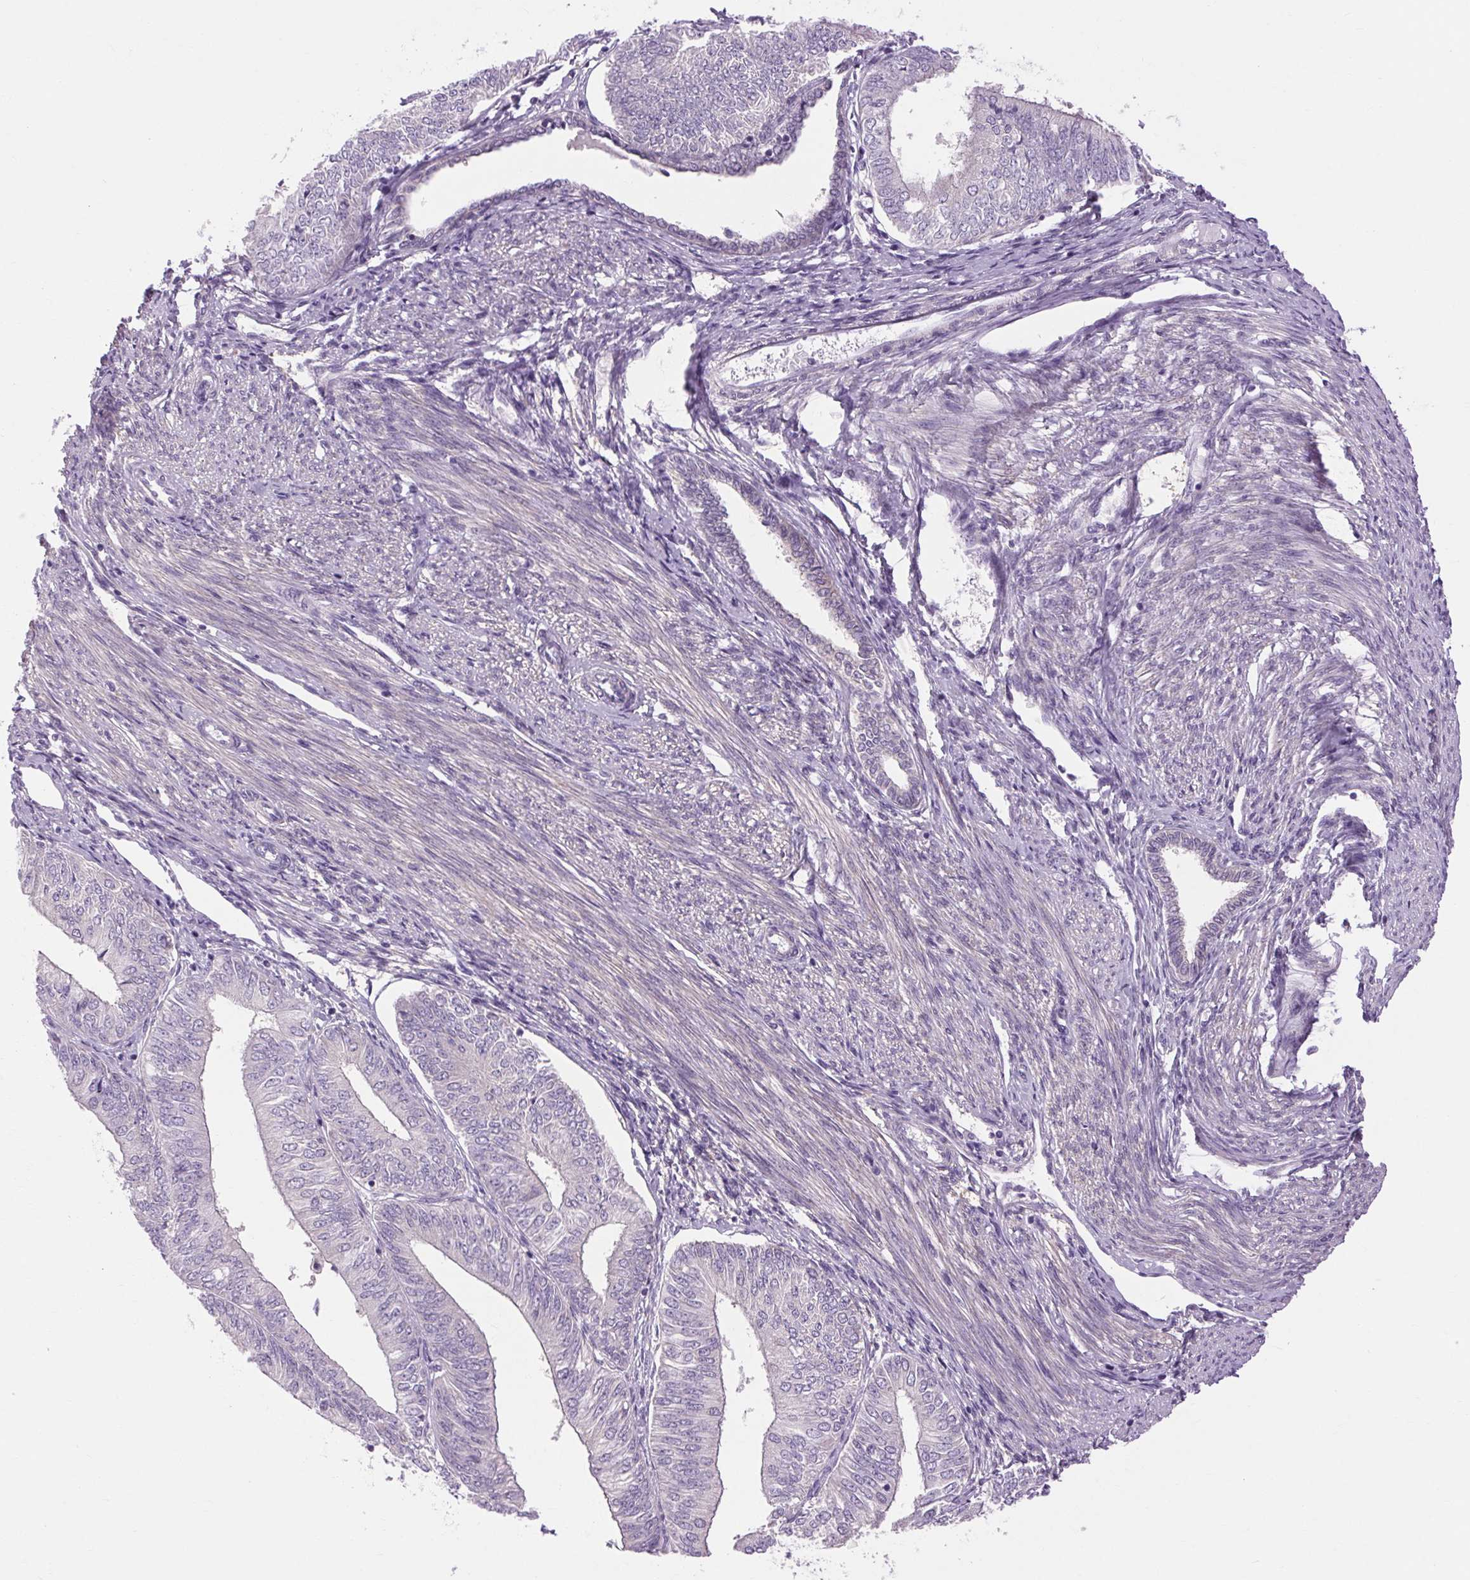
{"staining": {"intensity": "negative", "quantity": "none", "location": "none"}, "tissue": "endometrial cancer", "cell_type": "Tumor cells", "image_type": "cancer", "snomed": [{"axis": "morphology", "description": "Adenocarcinoma, NOS"}, {"axis": "topography", "description": "Endometrium"}], "caption": "An image of adenocarcinoma (endometrial) stained for a protein exhibits no brown staining in tumor cells. The staining was performed using DAB (3,3'-diaminobenzidine) to visualize the protein expression in brown, while the nuclei were stained in blue with hematoxylin (Magnification: 20x).", "gene": "SOWAHC", "patient": {"sex": "female", "age": 58}}